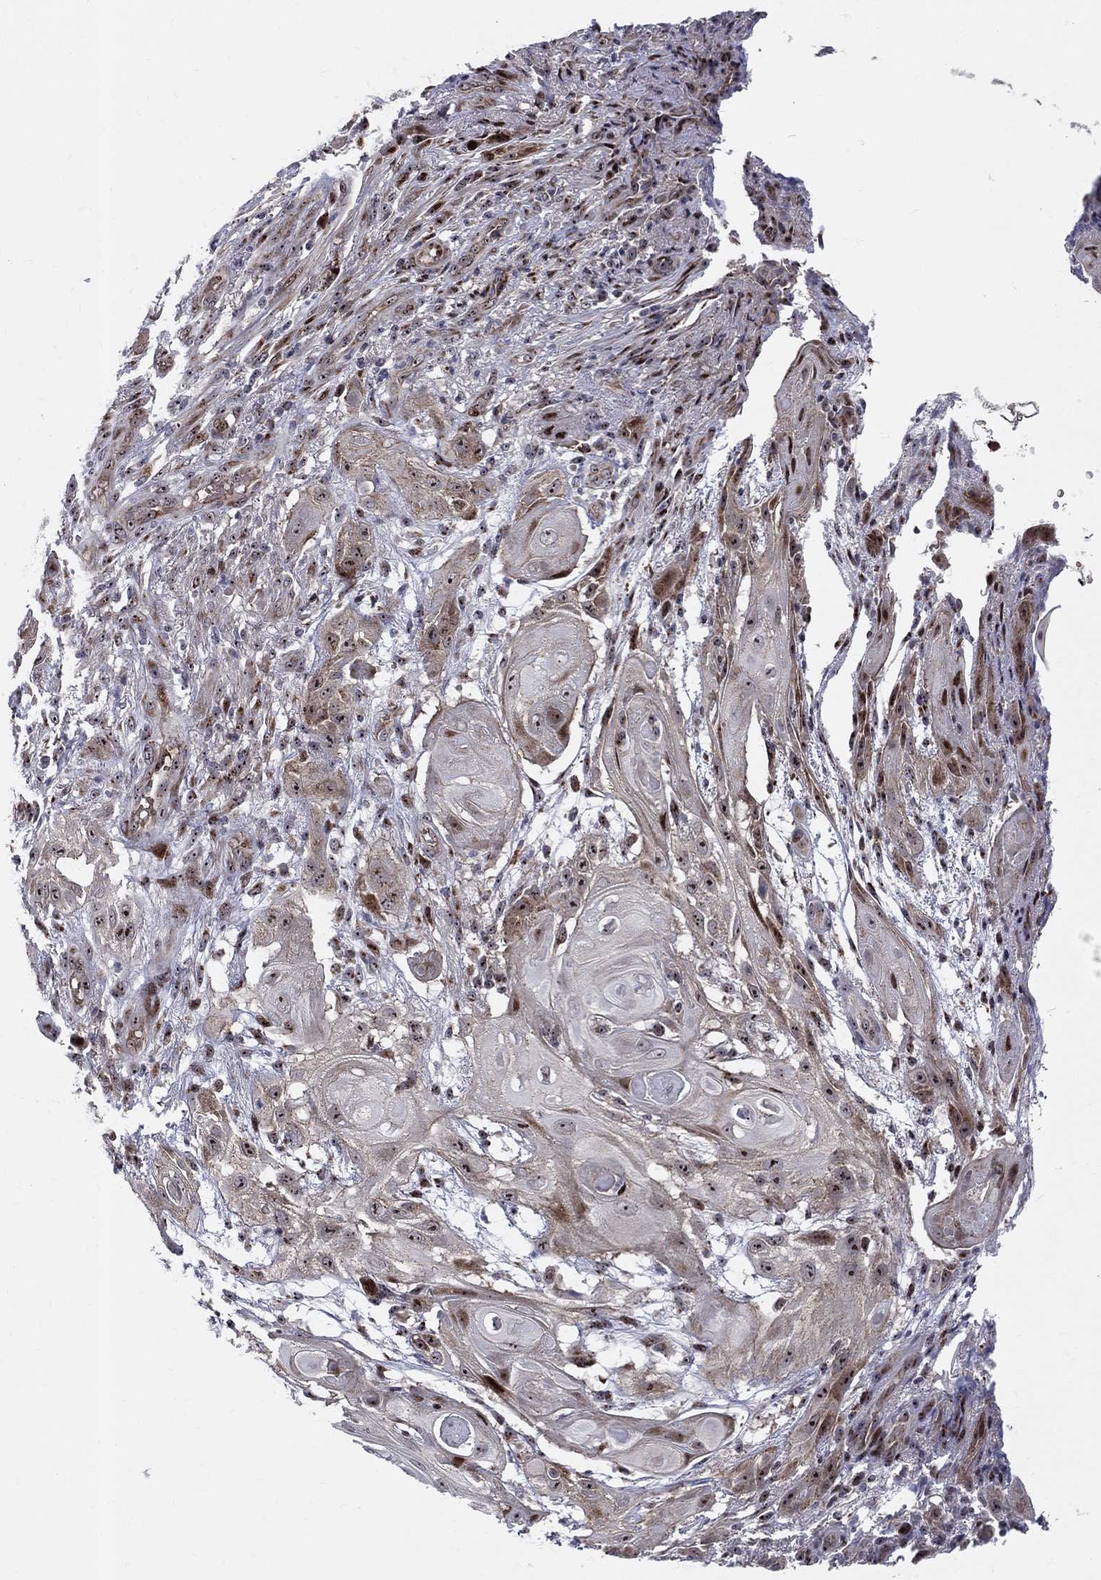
{"staining": {"intensity": "strong", "quantity": "25%-75%", "location": "nuclear"}, "tissue": "skin cancer", "cell_type": "Tumor cells", "image_type": "cancer", "snomed": [{"axis": "morphology", "description": "Squamous cell carcinoma, NOS"}, {"axis": "topography", "description": "Skin"}], "caption": "Protein staining displays strong nuclear positivity in about 25%-75% of tumor cells in skin squamous cell carcinoma.", "gene": "VHL", "patient": {"sex": "male", "age": 62}}